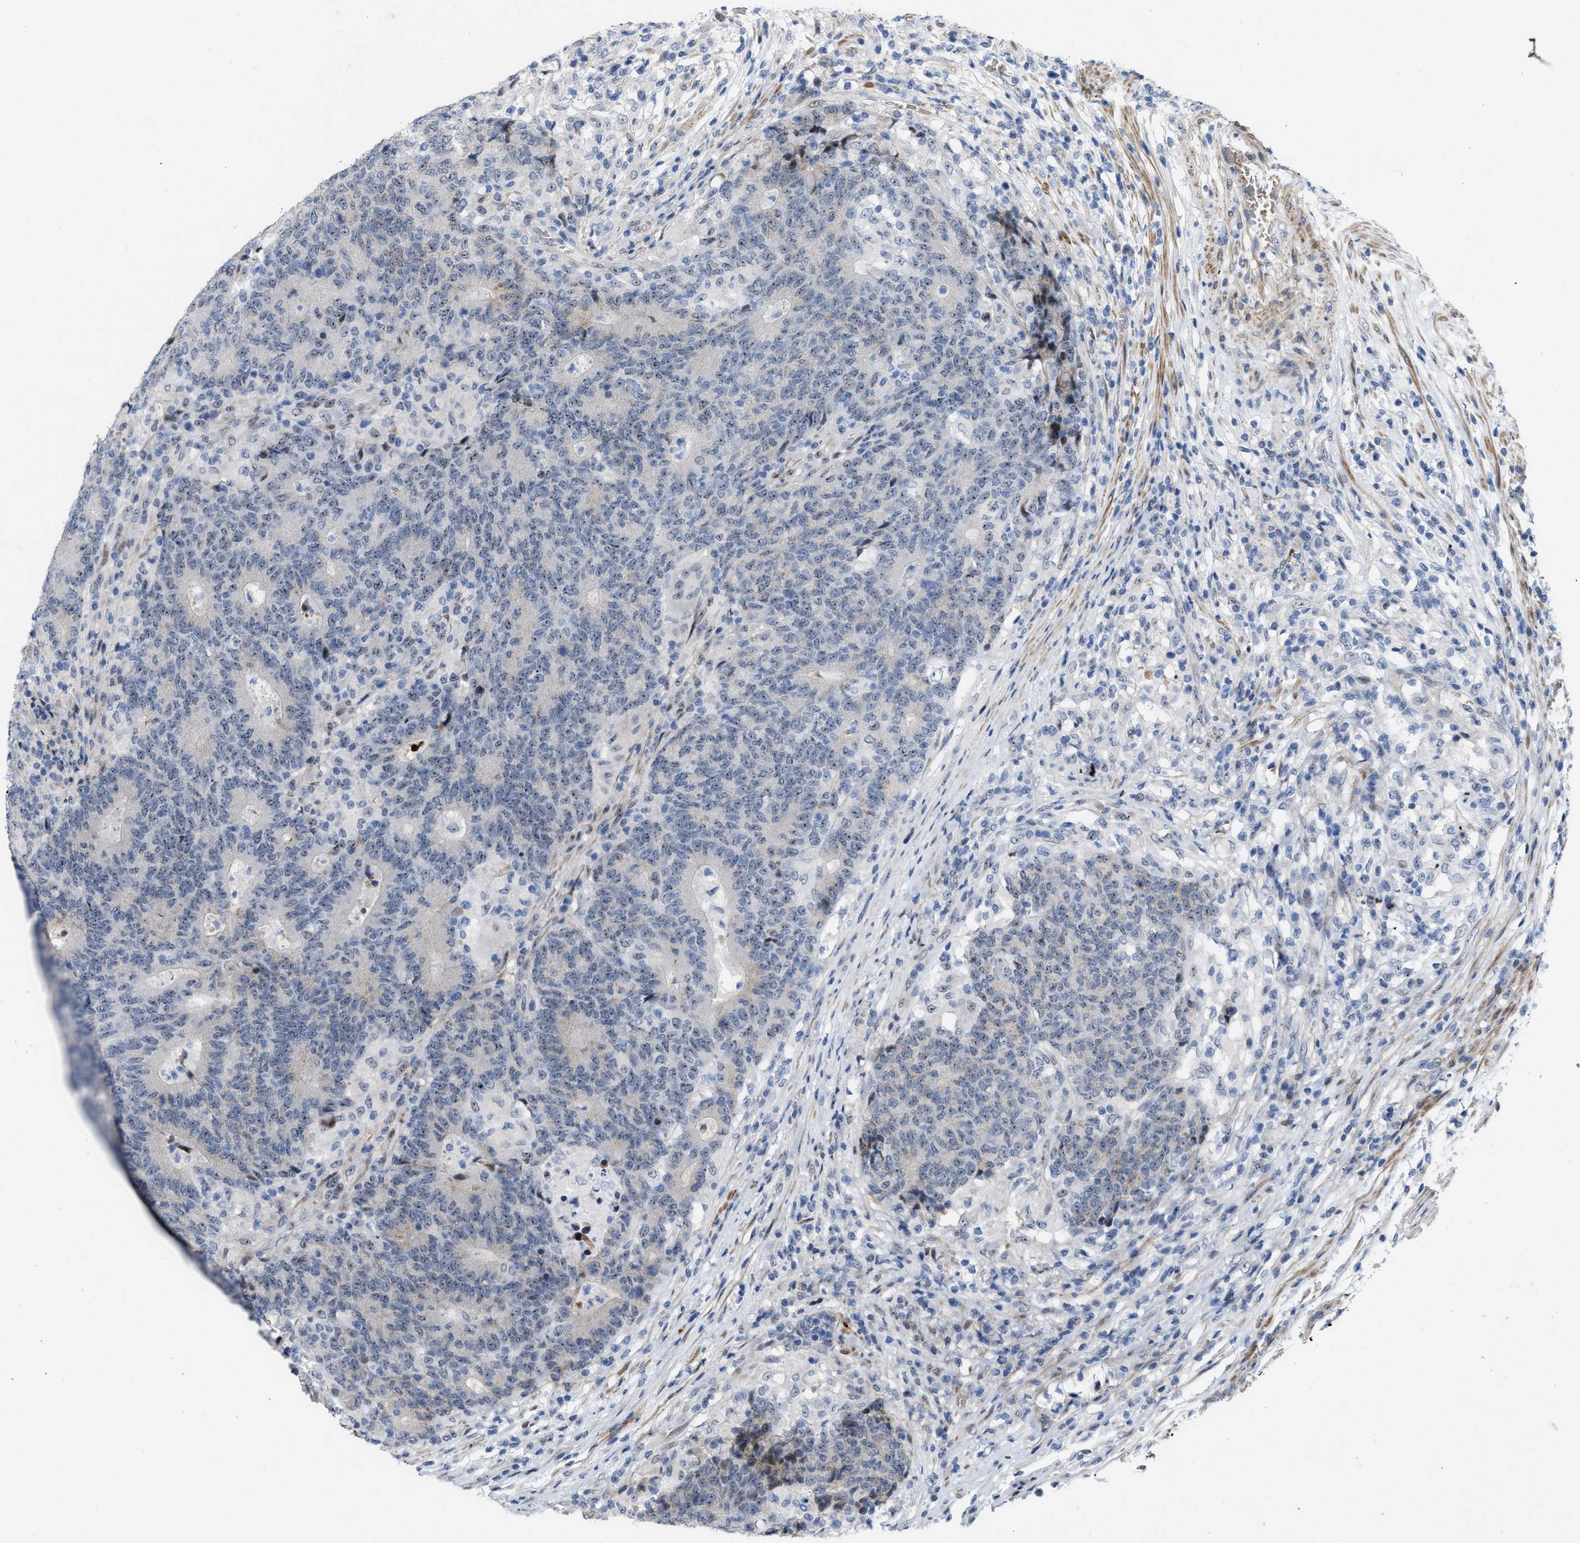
{"staining": {"intensity": "moderate", "quantity": "25%-75%", "location": "cytoplasmic/membranous,nuclear"}, "tissue": "colorectal cancer", "cell_type": "Tumor cells", "image_type": "cancer", "snomed": [{"axis": "morphology", "description": "Normal tissue, NOS"}, {"axis": "morphology", "description": "Adenocarcinoma, NOS"}, {"axis": "topography", "description": "Colon"}], "caption": "Human colorectal cancer stained for a protein (brown) displays moderate cytoplasmic/membranous and nuclear positive staining in approximately 25%-75% of tumor cells.", "gene": "POLR1F", "patient": {"sex": "female", "age": 75}}